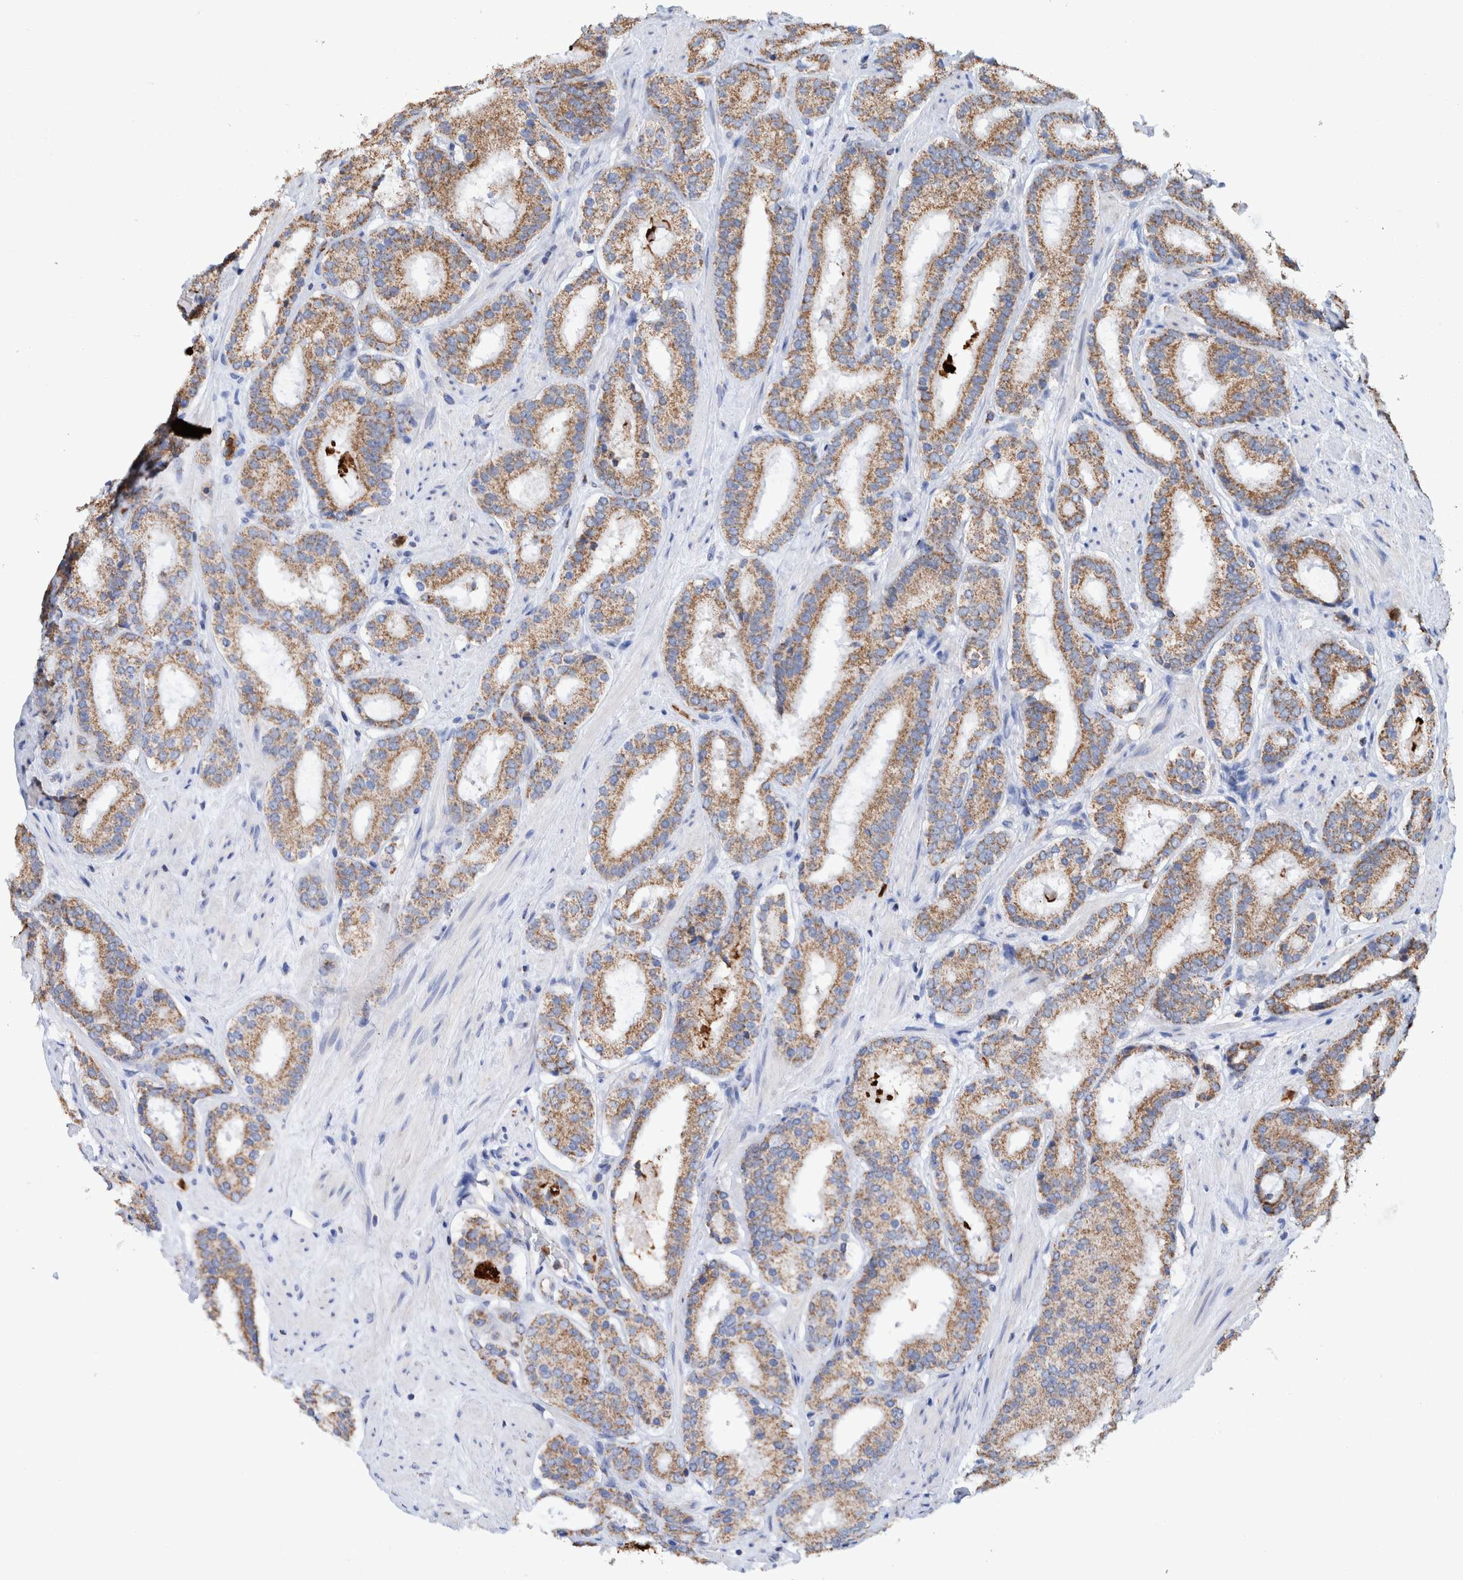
{"staining": {"intensity": "moderate", "quantity": ">75%", "location": "cytoplasmic/membranous"}, "tissue": "prostate cancer", "cell_type": "Tumor cells", "image_type": "cancer", "snomed": [{"axis": "morphology", "description": "Adenocarcinoma, Low grade"}, {"axis": "topography", "description": "Prostate"}], "caption": "Prostate cancer was stained to show a protein in brown. There is medium levels of moderate cytoplasmic/membranous expression in about >75% of tumor cells.", "gene": "DECR1", "patient": {"sex": "male", "age": 69}}